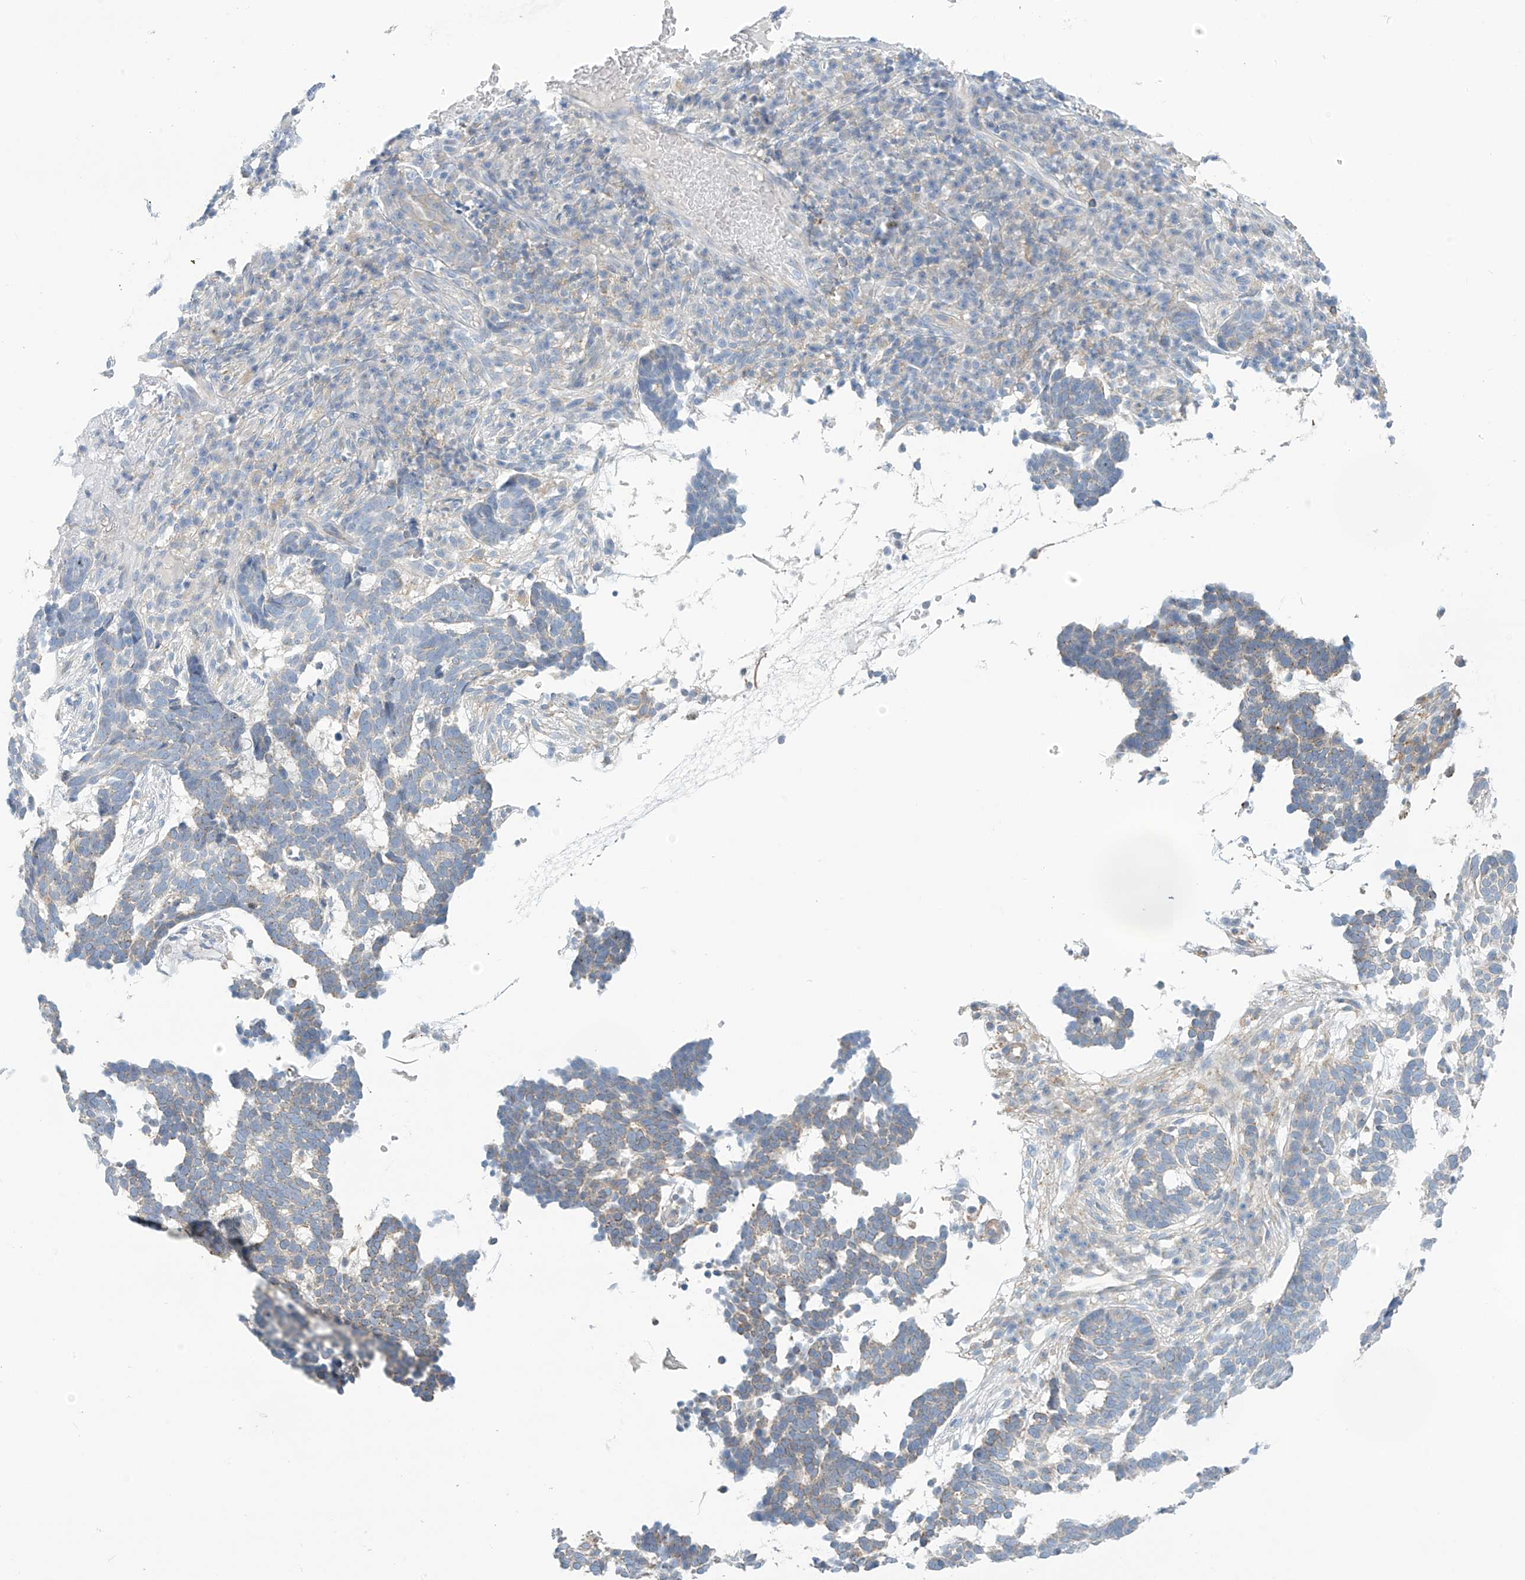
{"staining": {"intensity": "weak", "quantity": "<25%", "location": "cytoplasmic/membranous"}, "tissue": "skin cancer", "cell_type": "Tumor cells", "image_type": "cancer", "snomed": [{"axis": "morphology", "description": "Basal cell carcinoma"}, {"axis": "topography", "description": "Skin"}], "caption": "Micrograph shows no significant protein expression in tumor cells of skin basal cell carcinoma. (DAB immunohistochemistry (IHC) visualized using brightfield microscopy, high magnification).", "gene": "SLC6A12", "patient": {"sex": "male", "age": 85}}